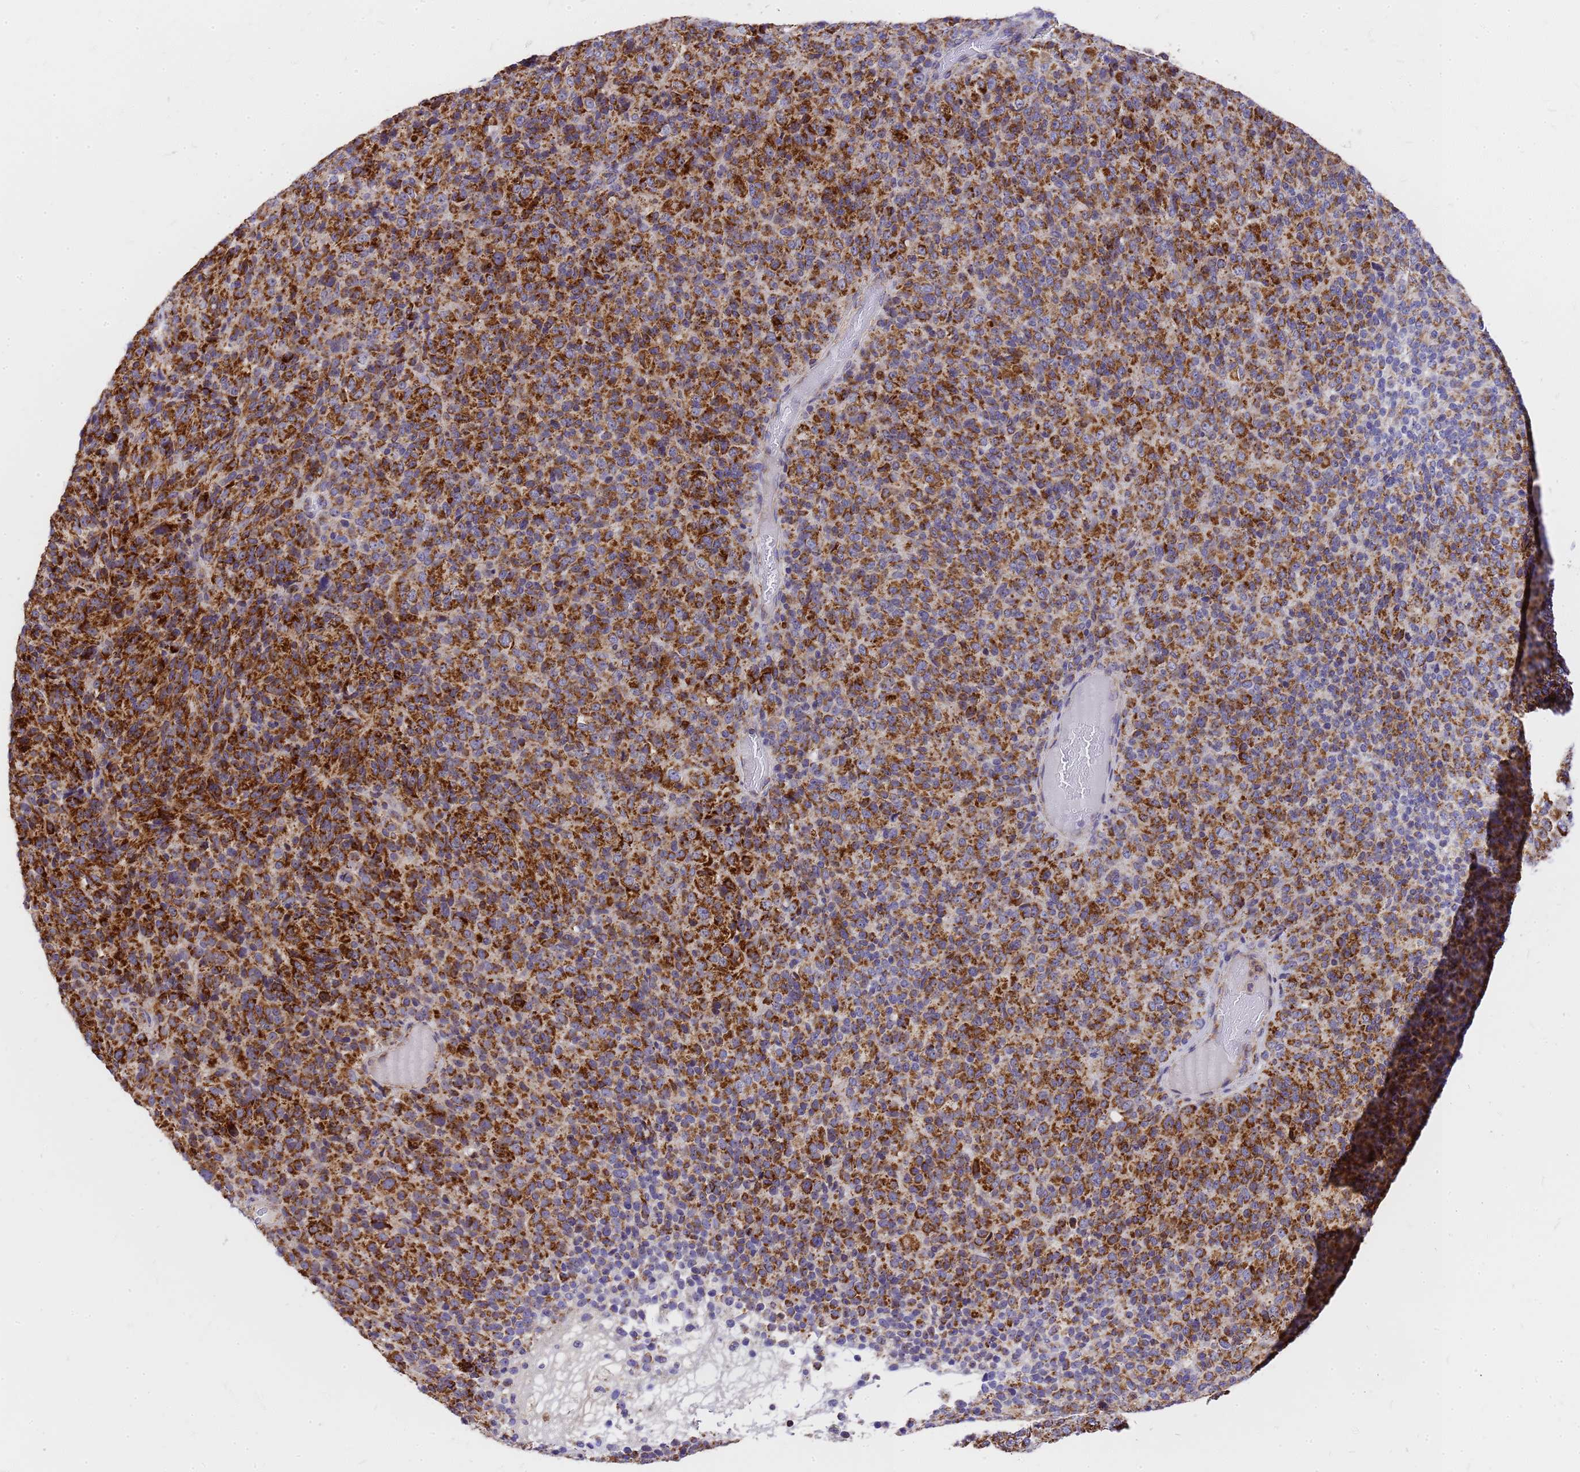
{"staining": {"intensity": "strong", "quantity": ">75%", "location": "cytoplasmic/membranous"}, "tissue": "melanoma", "cell_type": "Tumor cells", "image_type": "cancer", "snomed": [{"axis": "morphology", "description": "Malignant melanoma, Metastatic site"}, {"axis": "topography", "description": "Brain"}], "caption": "Immunohistochemical staining of melanoma displays high levels of strong cytoplasmic/membranous protein positivity in approximately >75% of tumor cells.", "gene": "MRPS26", "patient": {"sex": "female", "age": 56}}